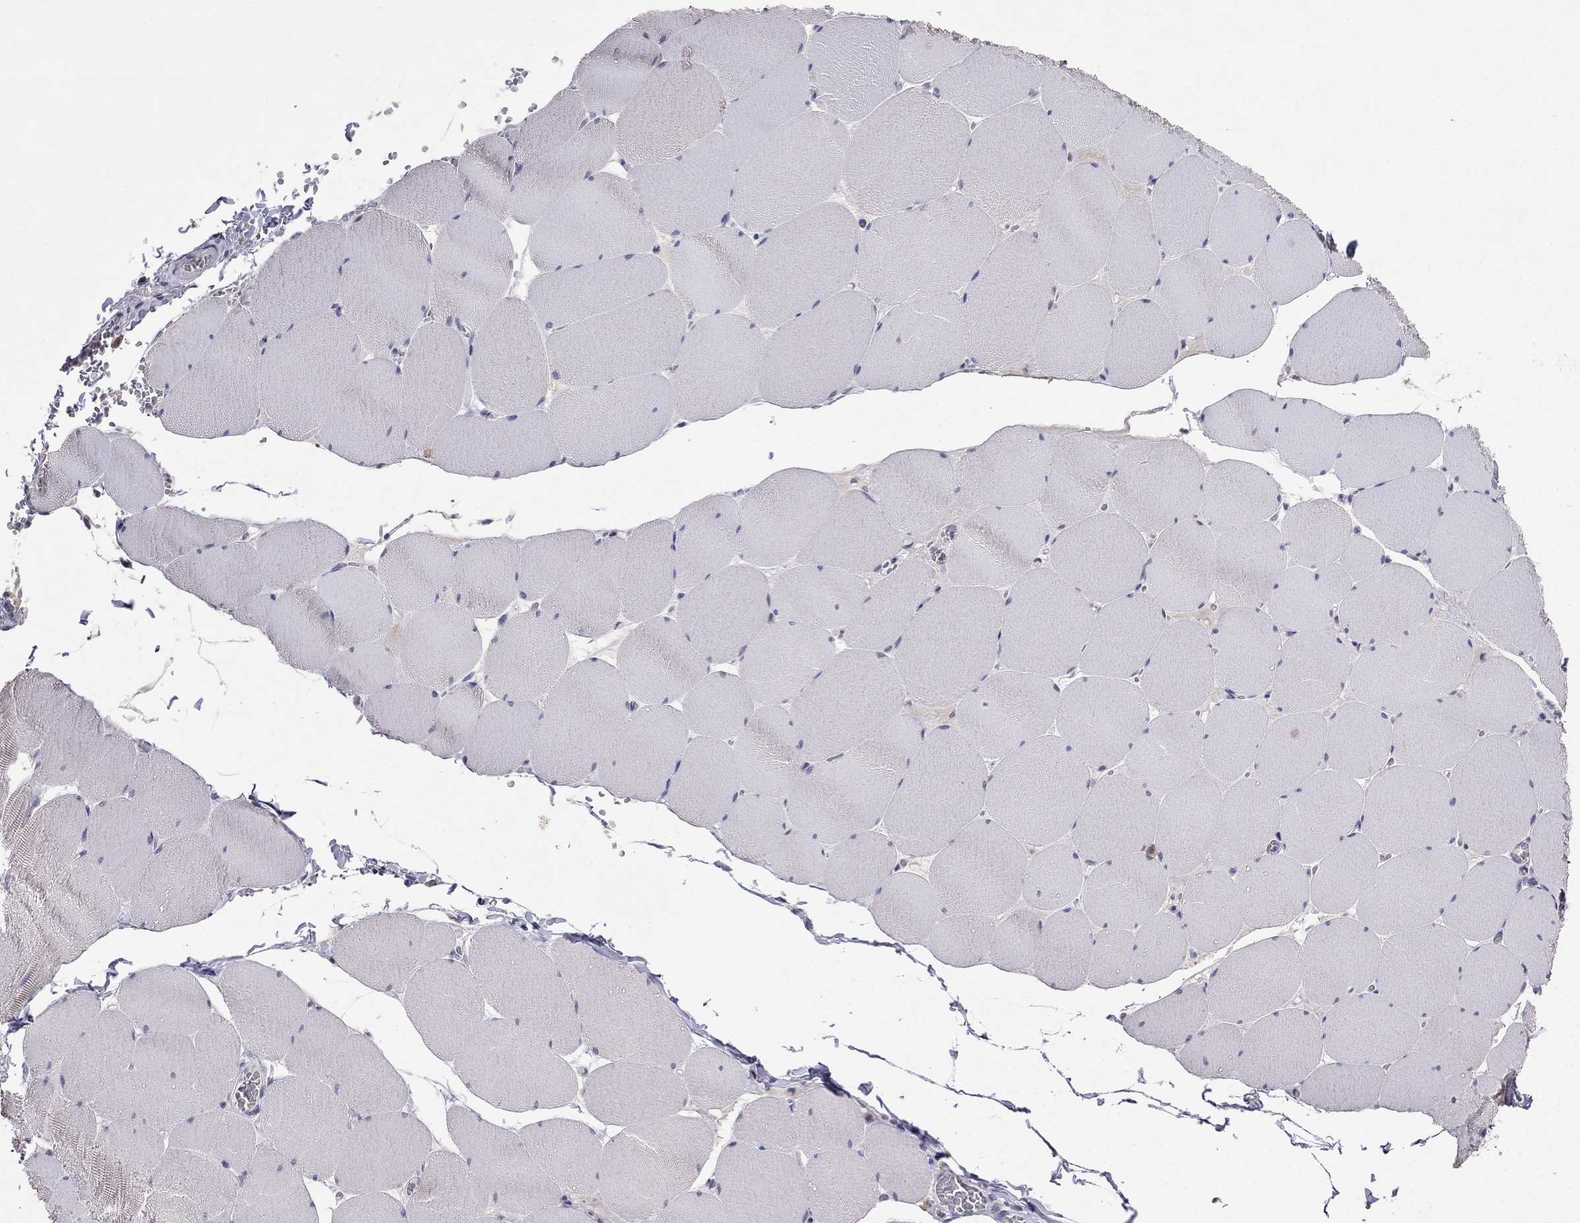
{"staining": {"intensity": "negative", "quantity": "none", "location": "none"}, "tissue": "skeletal muscle", "cell_type": "Myocytes", "image_type": "normal", "snomed": [{"axis": "morphology", "description": "Normal tissue, NOS"}, {"axis": "morphology", "description": "Malignant melanoma, Metastatic site"}, {"axis": "topography", "description": "Skeletal muscle"}], "caption": "High power microscopy image of an immunohistochemistry (IHC) photomicrograph of benign skeletal muscle, revealing no significant staining in myocytes. (Immunohistochemistry (ihc), brightfield microscopy, high magnification).", "gene": "WNK3", "patient": {"sex": "male", "age": 50}}